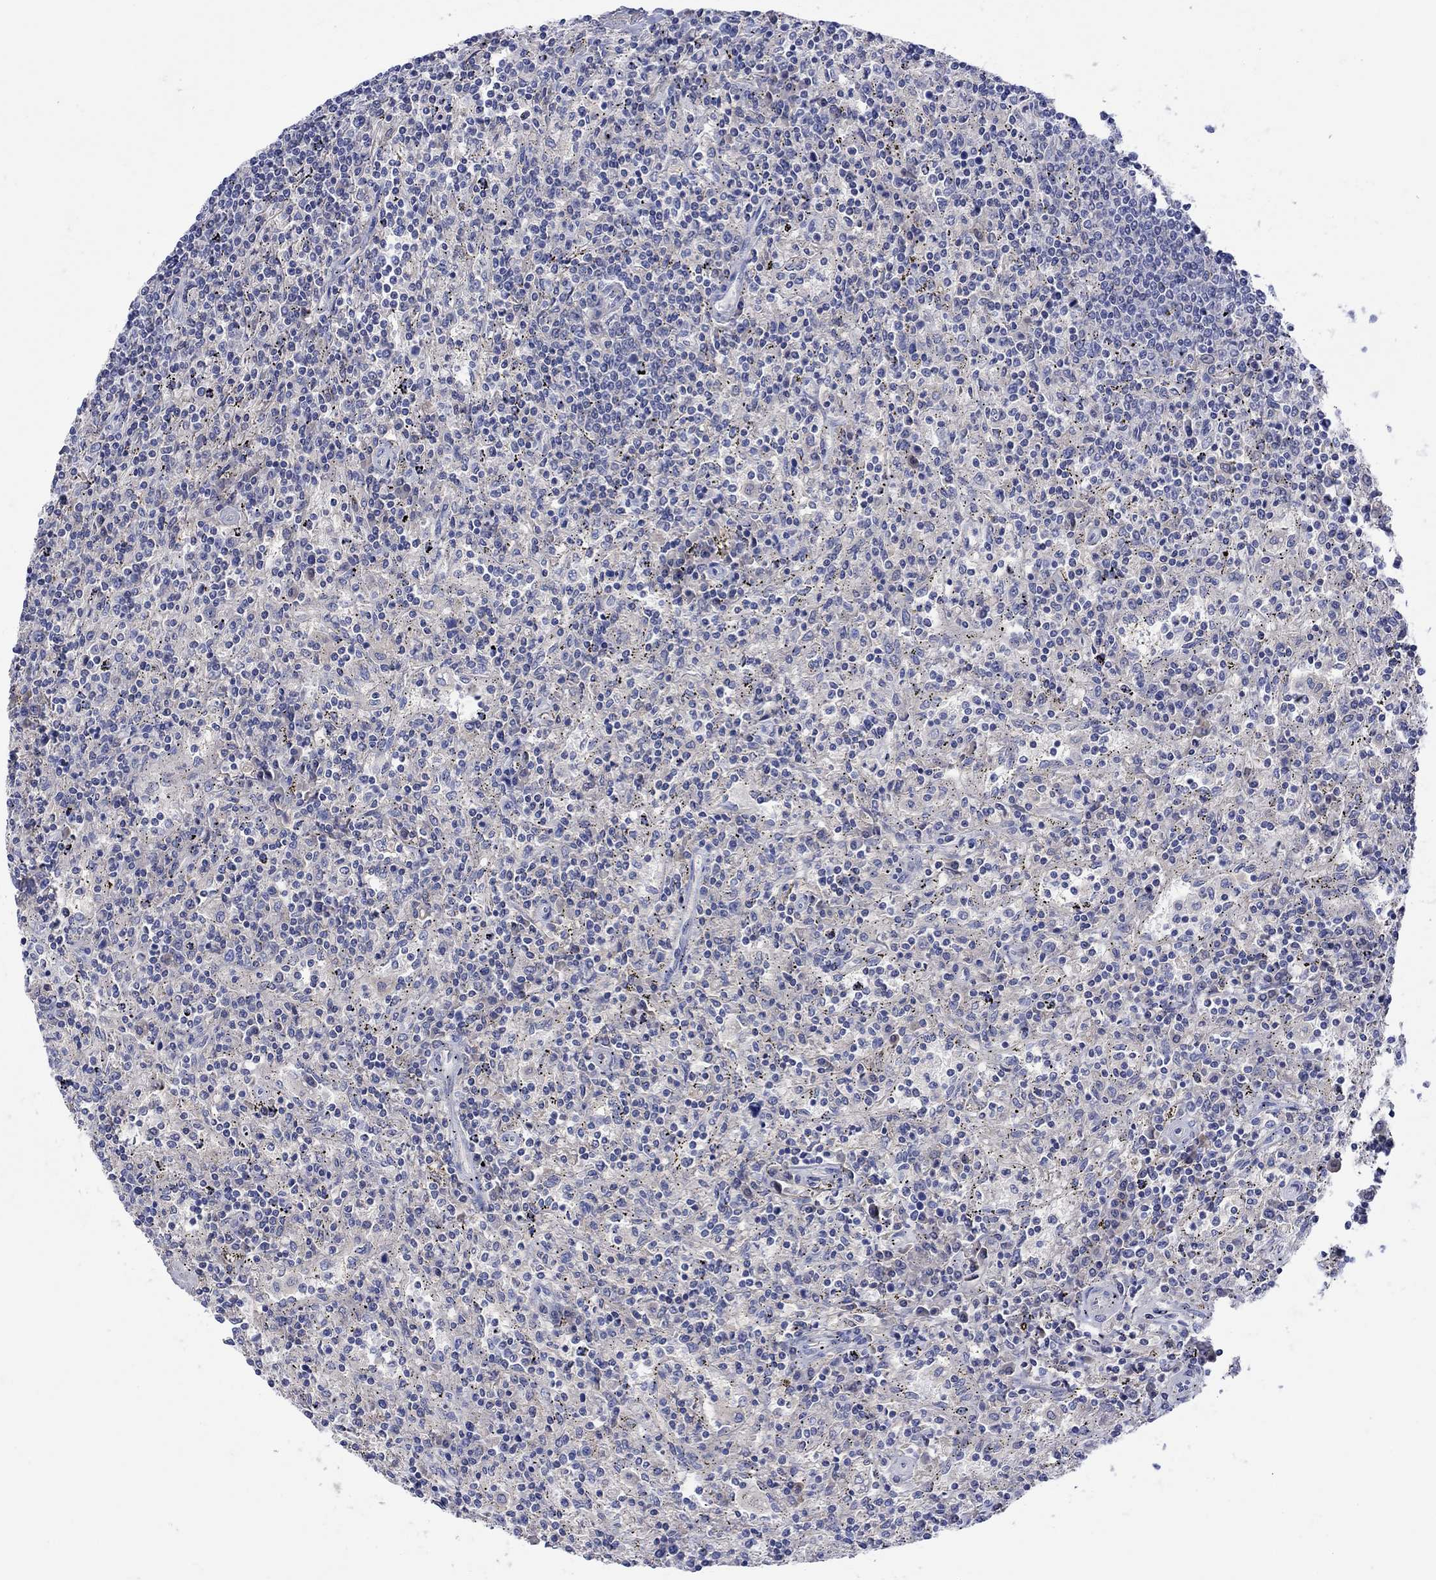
{"staining": {"intensity": "negative", "quantity": "none", "location": "none"}, "tissue": "lymphoma", "cell_type": "Tumor cells", "image_type": "cancer", "snomed": [{"axis": "morphology", "description": "Malignant lymphoma, non-Hodgkin's type, Low grade"}, {"axis": "topography", "description": "Lymph node"}], "caption": "Immunohistochemical staining of low-grade malignant lymphoma, non-Hodgkin's type exhibits no significant staining in tumor cells. Nuclei are stained in blue.", "gene": "MSI1", "patient": {"sex": "male", "age": 52}}